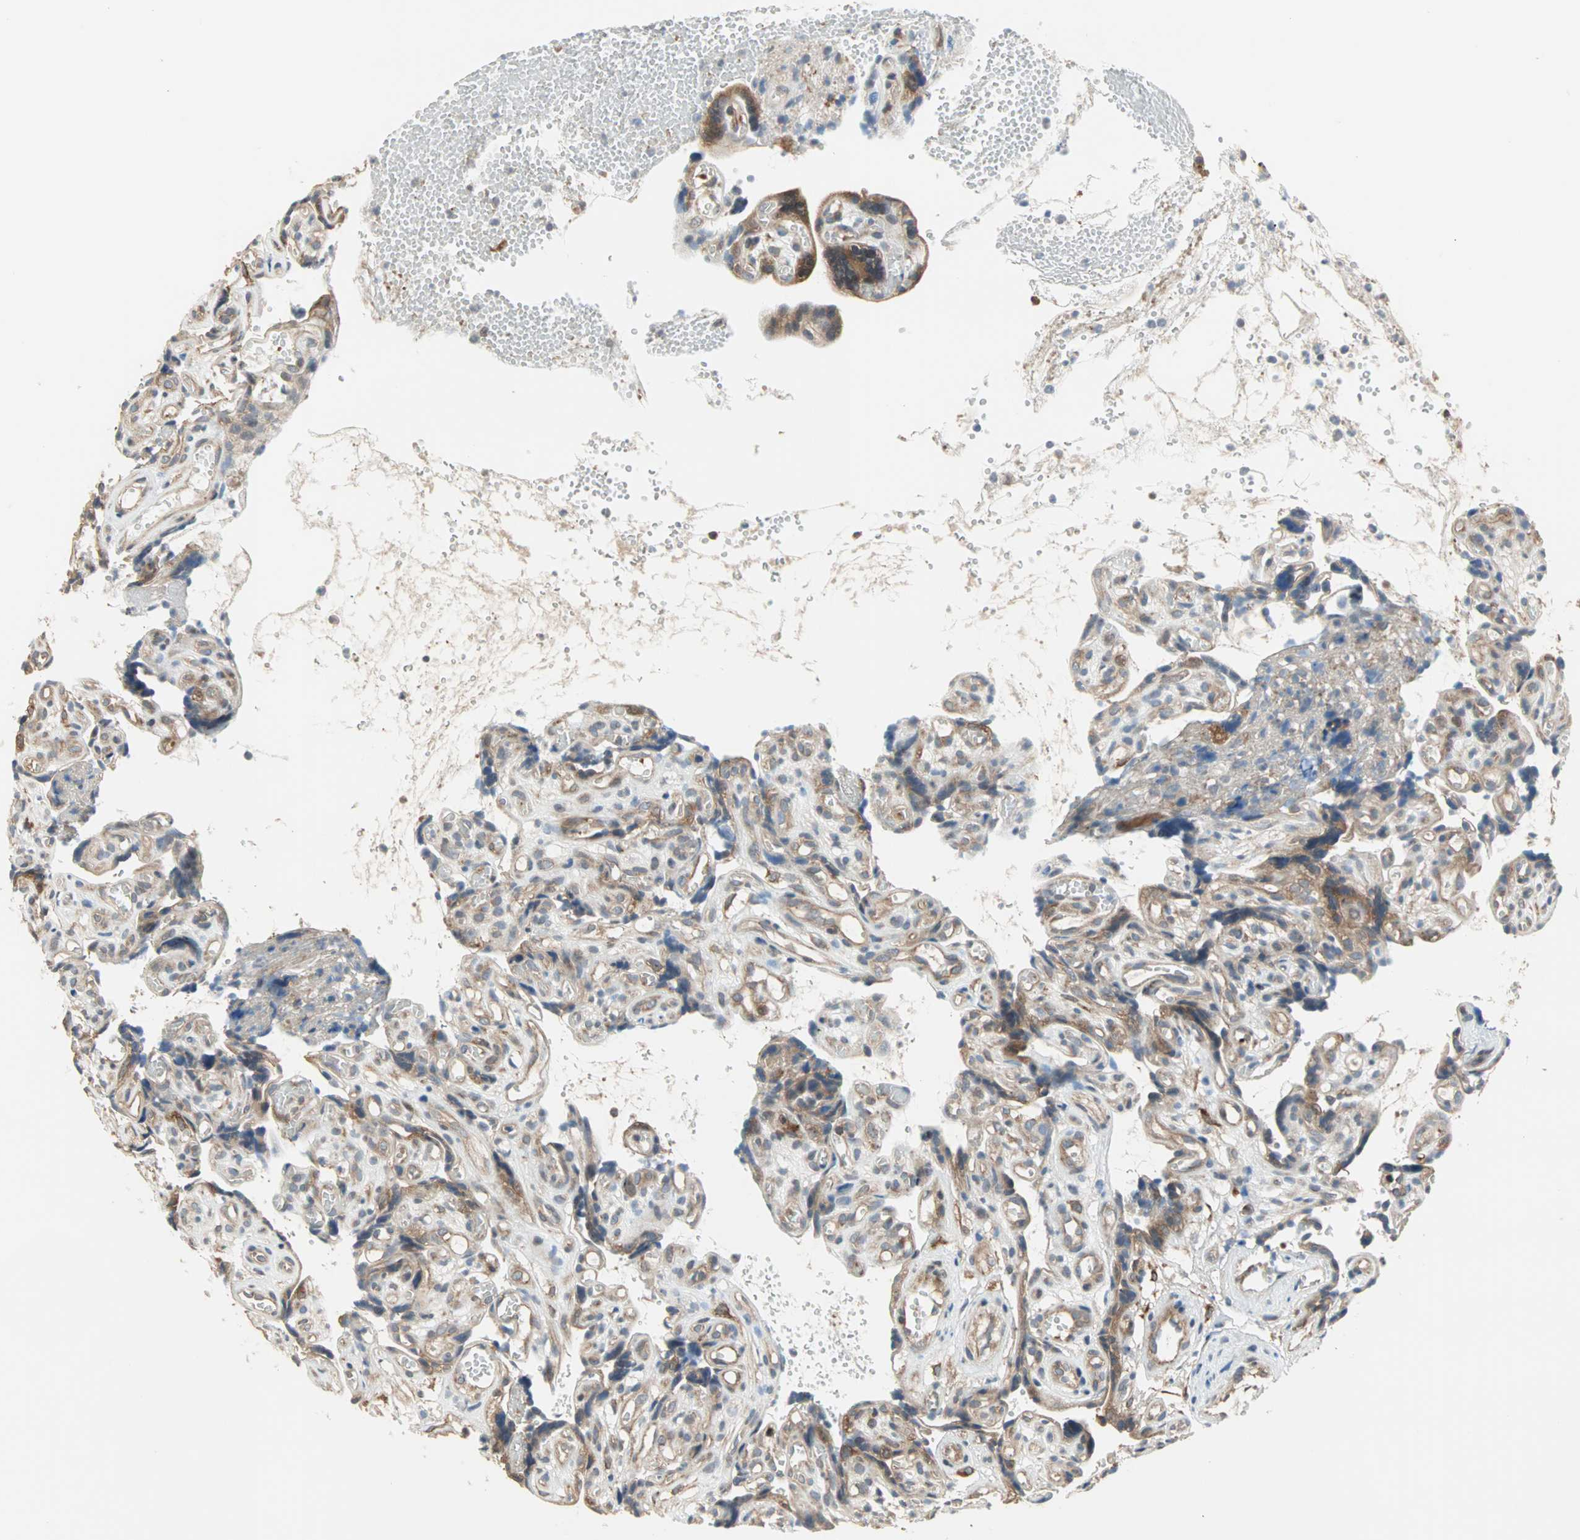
{"staining": {"intensity": "moderate", "quantity": ">75%", "location": "cytoplasmic/membranous"}, "tissue": "placenta", "cell_type": "Decidual cells", "image_type": "normal", "snomed": [{"axis": "morphology", "description": "Normal tissue, NOS"}, {"axis": "topography", "description": "Placenta"}], "caption": "IHC photomicrograph of normal placenta: placenta stained using IHC demonstrates medium levels of moderate protein expression localized specifically in the cytoplasmic/membranous of decidual cells, appearing as a cytoplasmic/membranous brown color.", "gene": "SAR1A", "patient": {"sex": "female", "age": 30}}